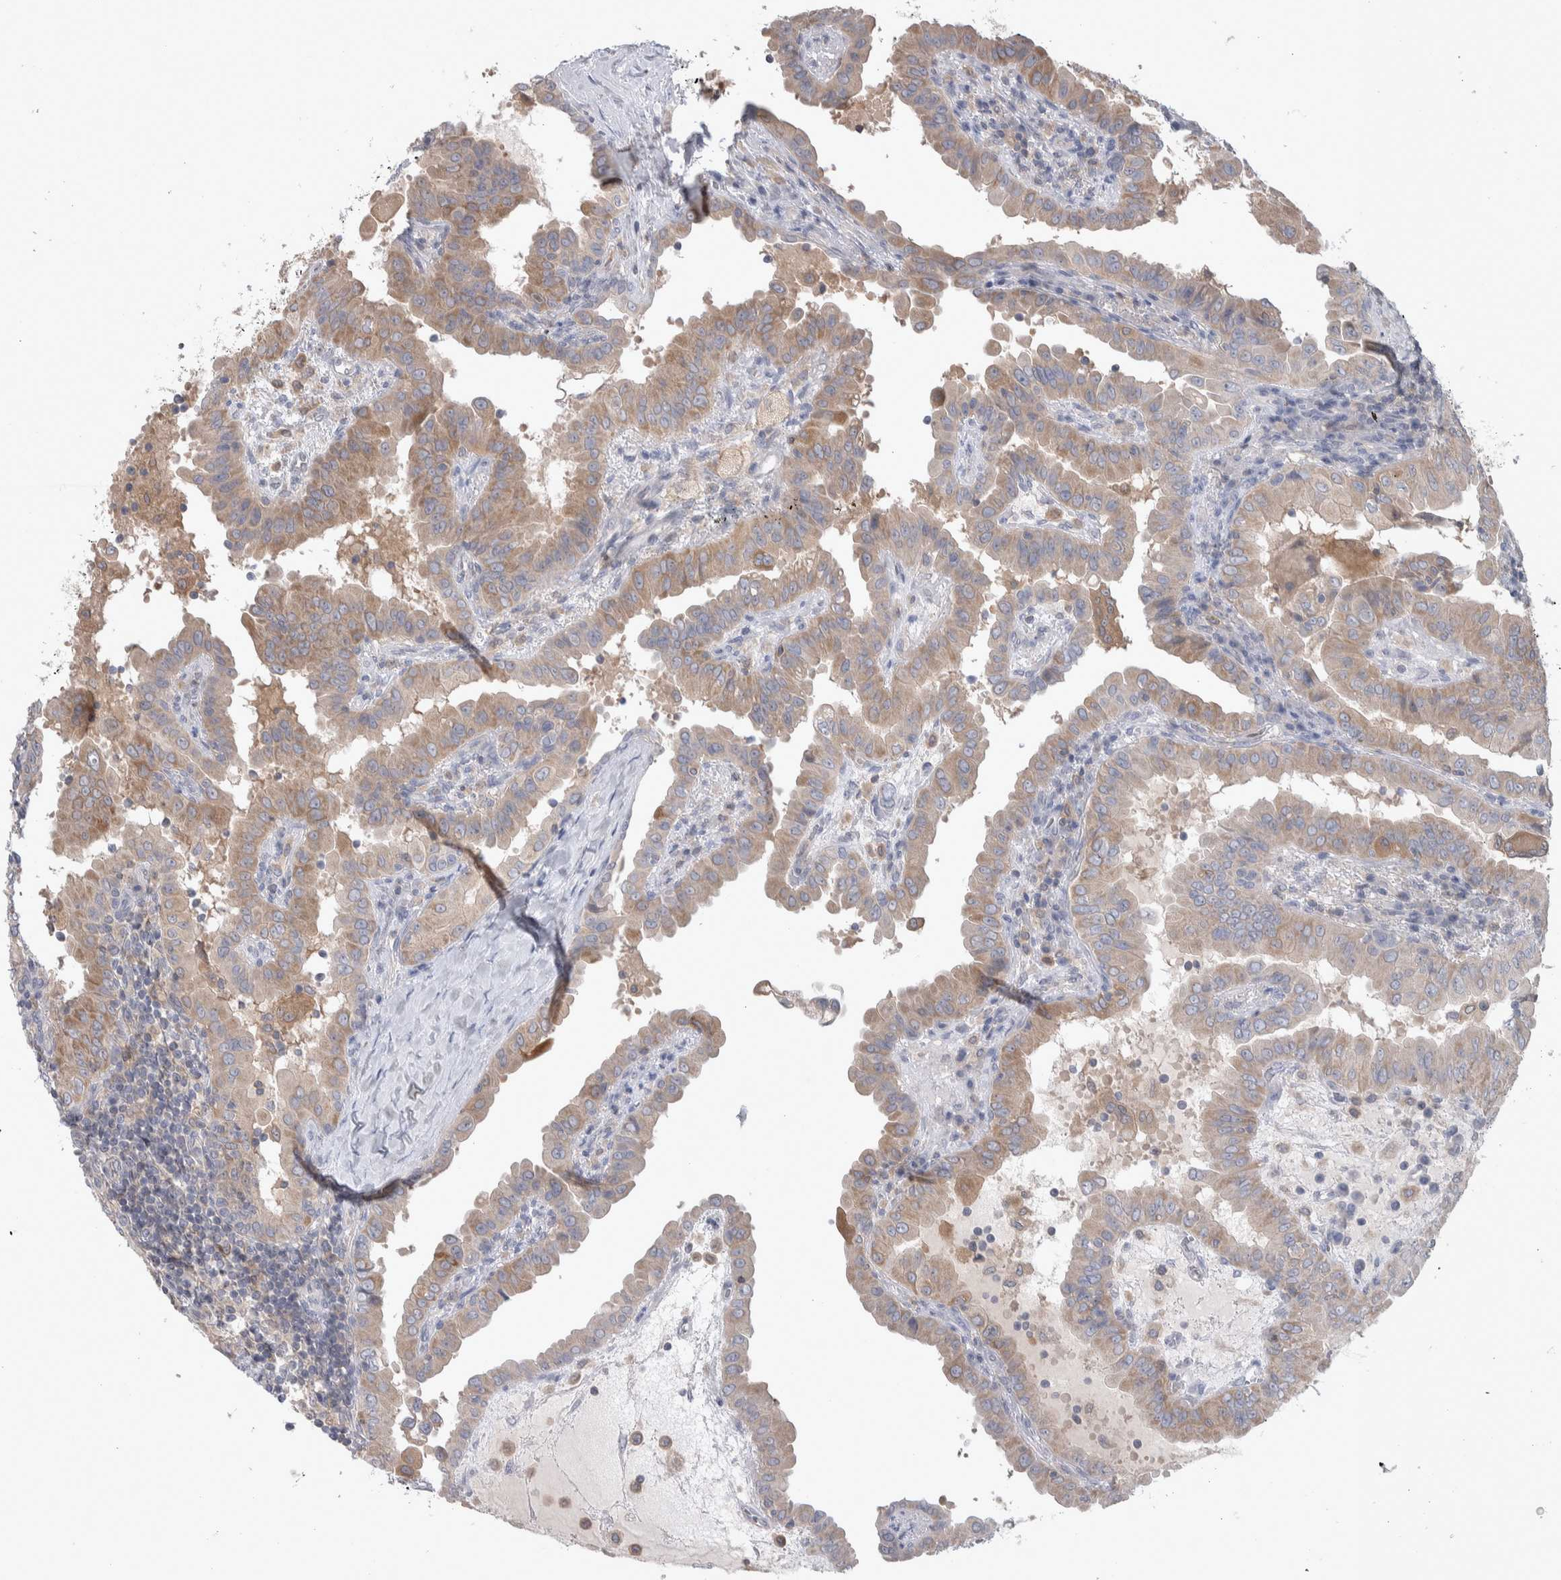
{"staining": {"intensity": "weak", "quantity": ">75%", "location": "cytoplasmic/membranous"}, "tissue": "thyroid cancer", "cell_type": "Tumor cells", "image_type": "cancer", "snomed": [{"axis": "morphology", "description": "Papillary adenocarcinoma, NOS"}, {"axis": "topography", "description": "Thyroid gland"}], "caption": "Thyroid cancer stained with a brown dye shows weak cytoplasmic/membranous positive expression in approximately >75% of tumor cells.", "gene": "HTATIP2", "patient": {"sex": "male", "age": 33}}